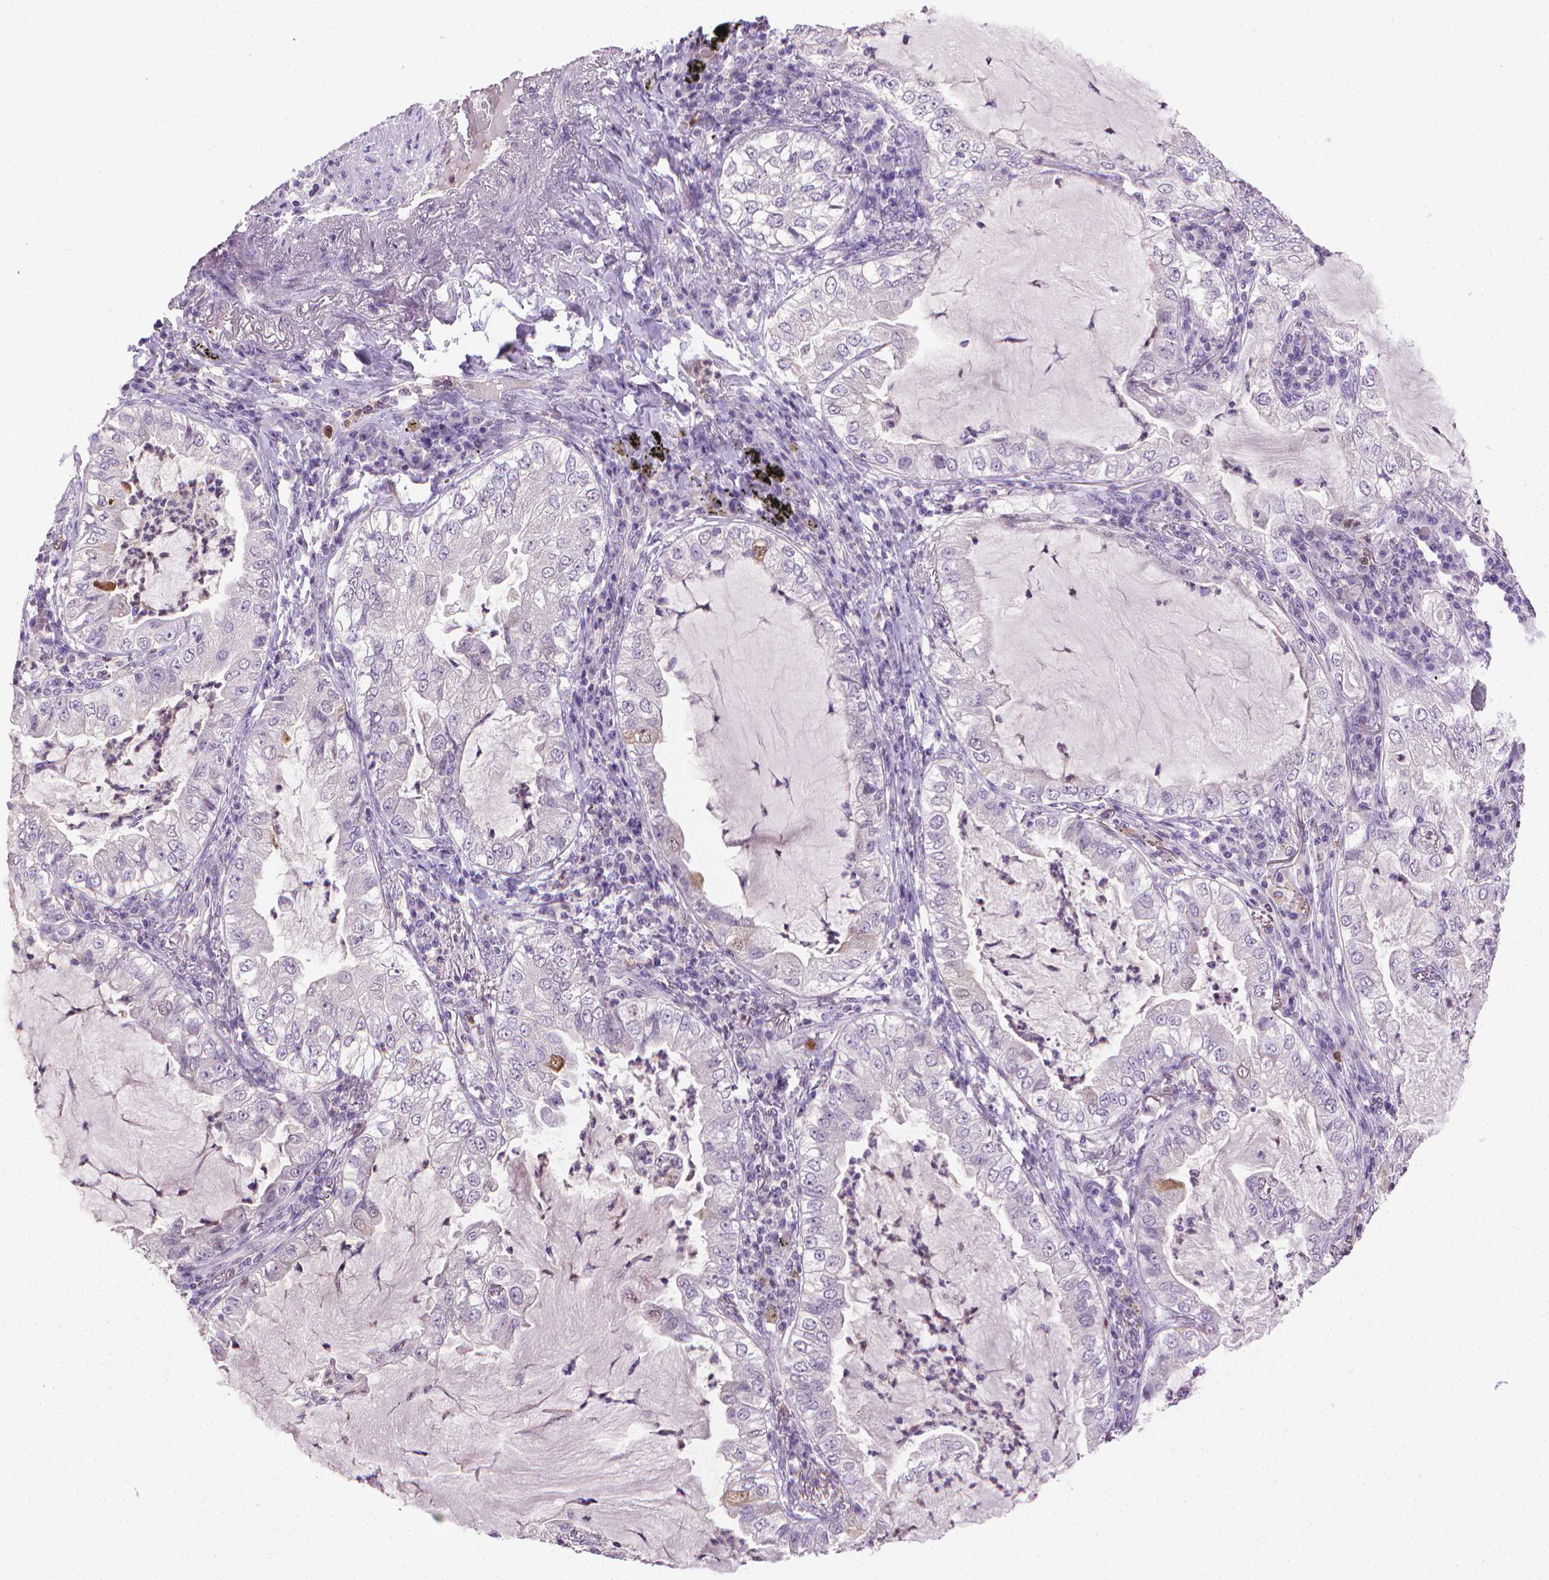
{"staining": {"intensity": "negative", "quantity": "none", "location": "none"}, "tissue": "lung cancer", "cell_type": "Tumor cells", "image_type": "cancer", "snomed": [{"axis": "morphology", "description": "Adenocarcinoma, NOS"}, {"axis": "topography", "description": "Lung"}], "caption": "High magnification brightfield microscopy of lung adenocarcinoma stained with DAB (brown) and counterstained with hematoxylin (blue): tumor cells show no significant expression.", "gene": "CDKN2D", "patient": {"sex": "female", "age": 73}}